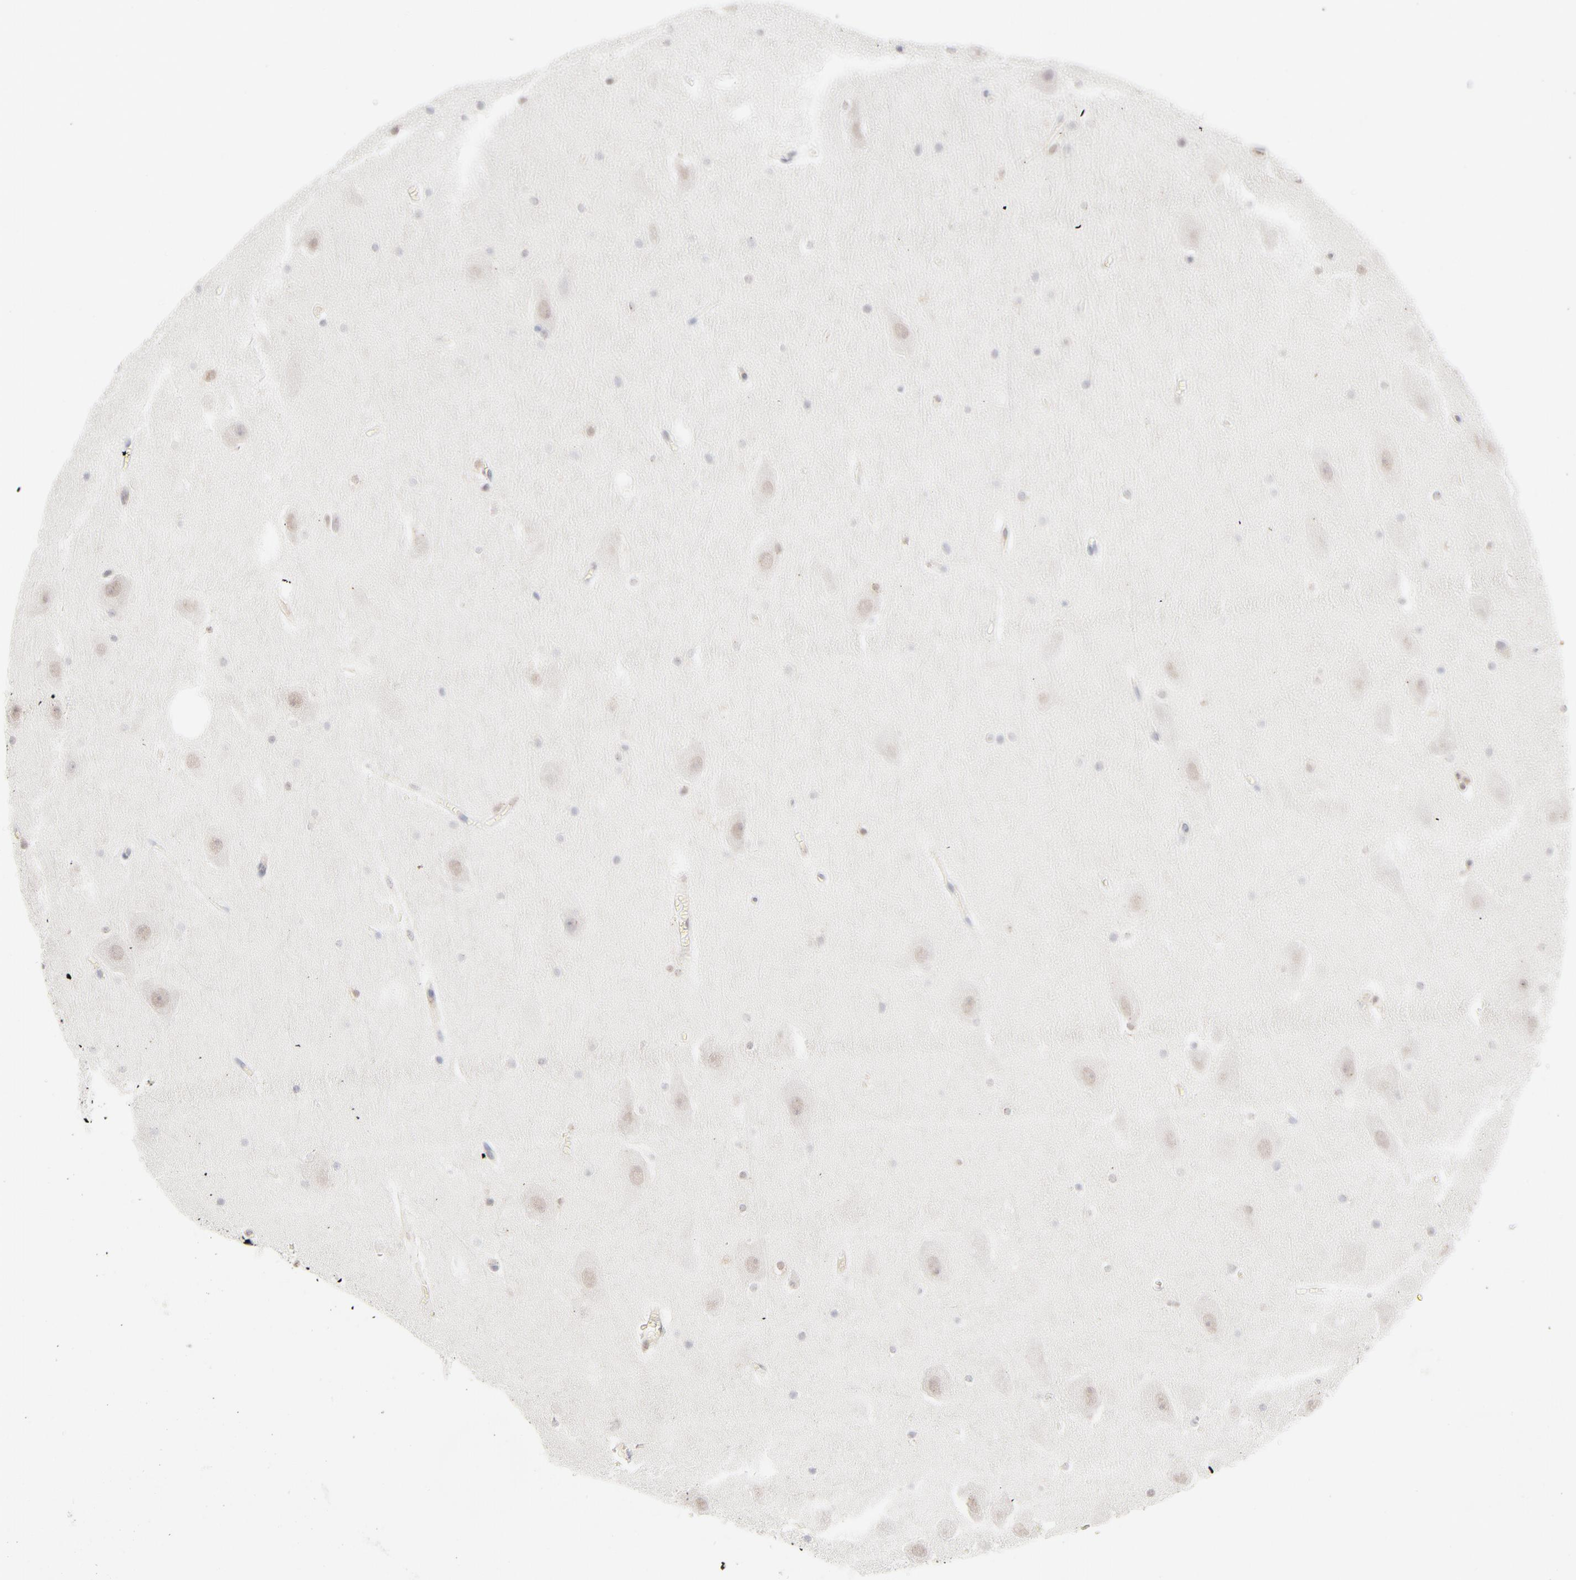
{"staining": {"intensity": "negative", "quantity": "none", "location": "none"}, "tissue": "hippocampus", "cell_type": "Glial cells", "image_type": "normal", "snomed": [{"axis": "morphology", "description": "Normal tissue, NOS"}, {"axis": "topography", "description": "Hippocampus"}], "caption": "DAB immunohistochemical staining of unremarkable human hippocampus demonstrates no significant staining in glial cells. The staining is performed using DAB (3,3'-diaminobenzidine) brown chromogen with nuclei counter-stained in using hematoxylin.", "gene": "CDK6", "patient": {"sex": "male", "age": 45}}